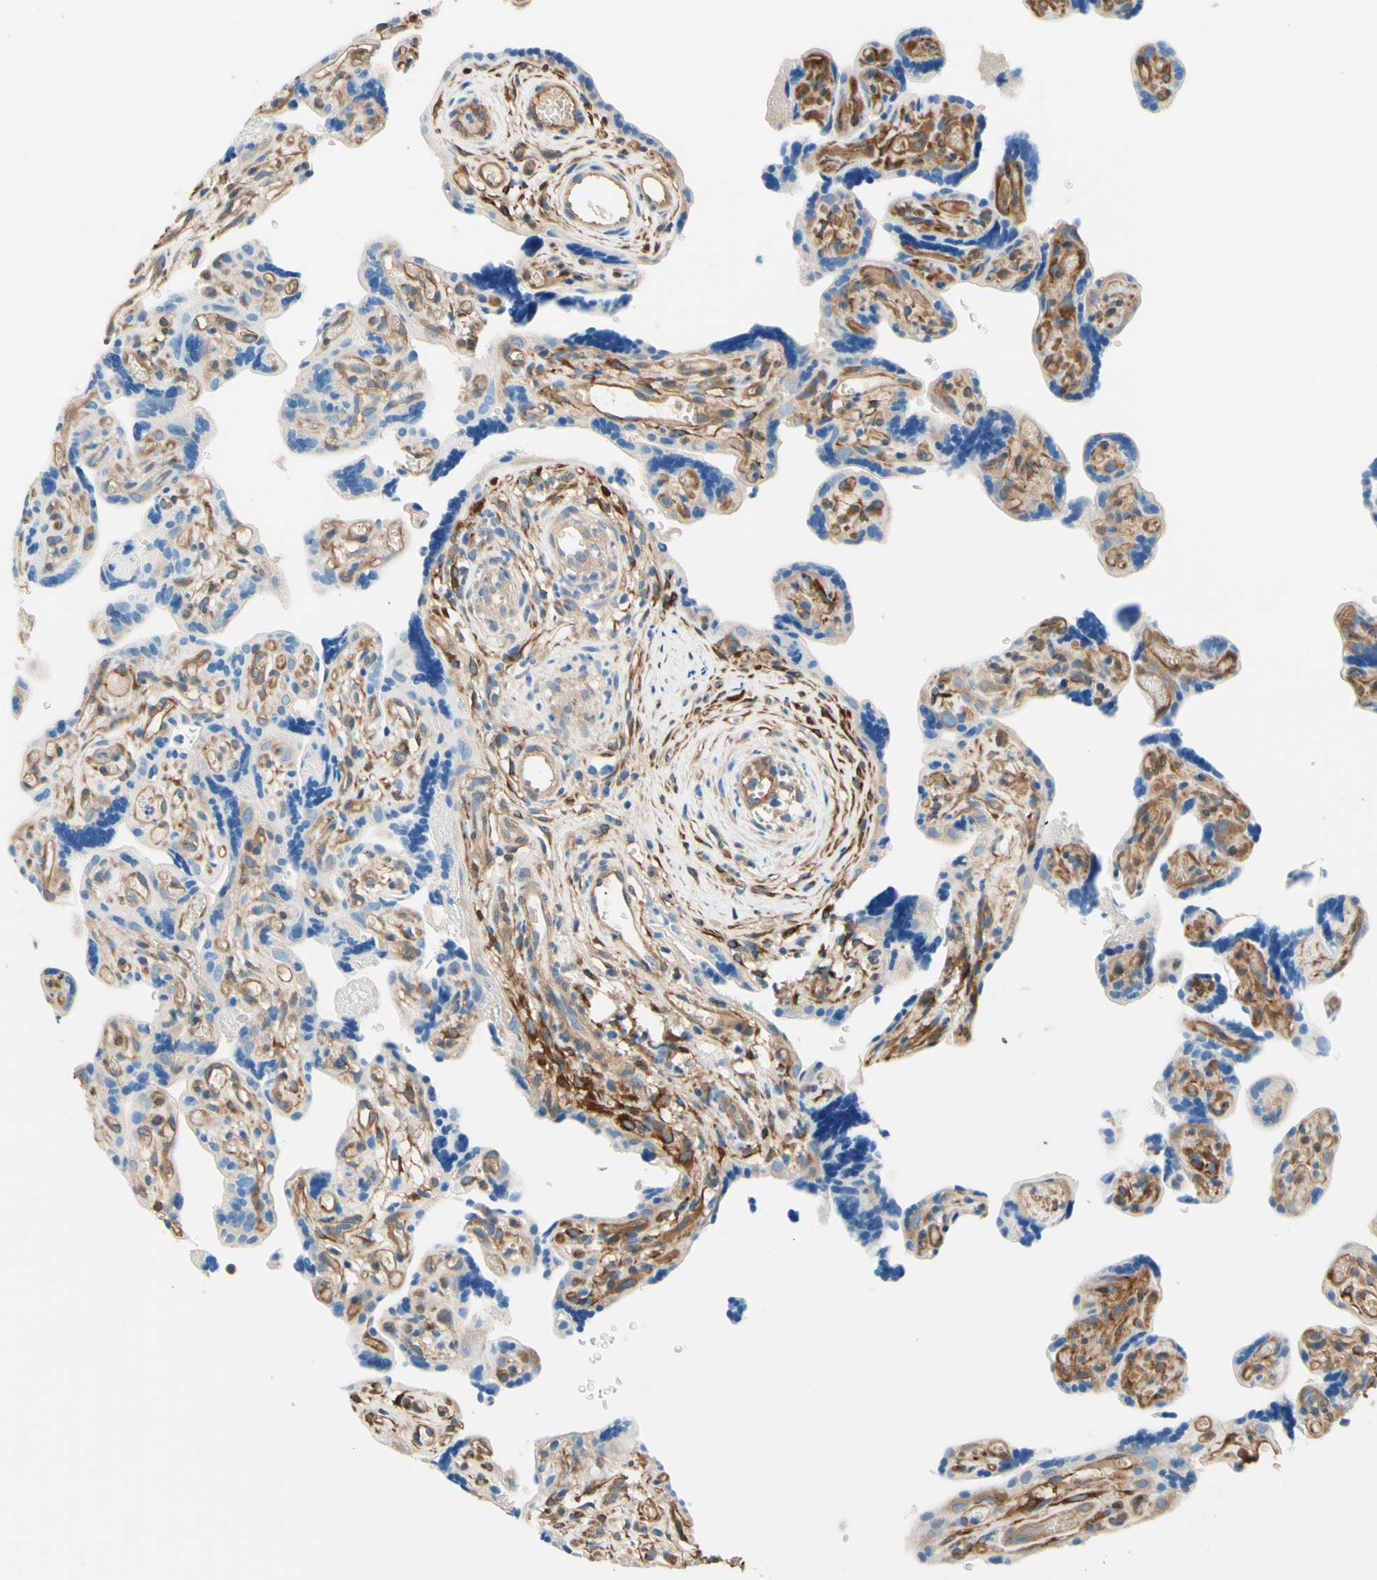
{"staining": {"intensity": "negative", "quantity": "none", "location": "none"}, "tissue": "placenta", "cell_type": "Trophoblastic cells", "image_type": "normal", "snomed": [{"axis": "morphology", "description": "Normal tissue, NOS"}, {"axis": "topography", "description": "Placenta"}], "caption": "Immunohistochemistry of normal placenta shows no staining in trophoblastic cells. (Immunohistochemistry (ihc), brightfield microscopy, high magnification).", "gene": "DPYSL3", "patient": {"sex": "female", "age": 30}}